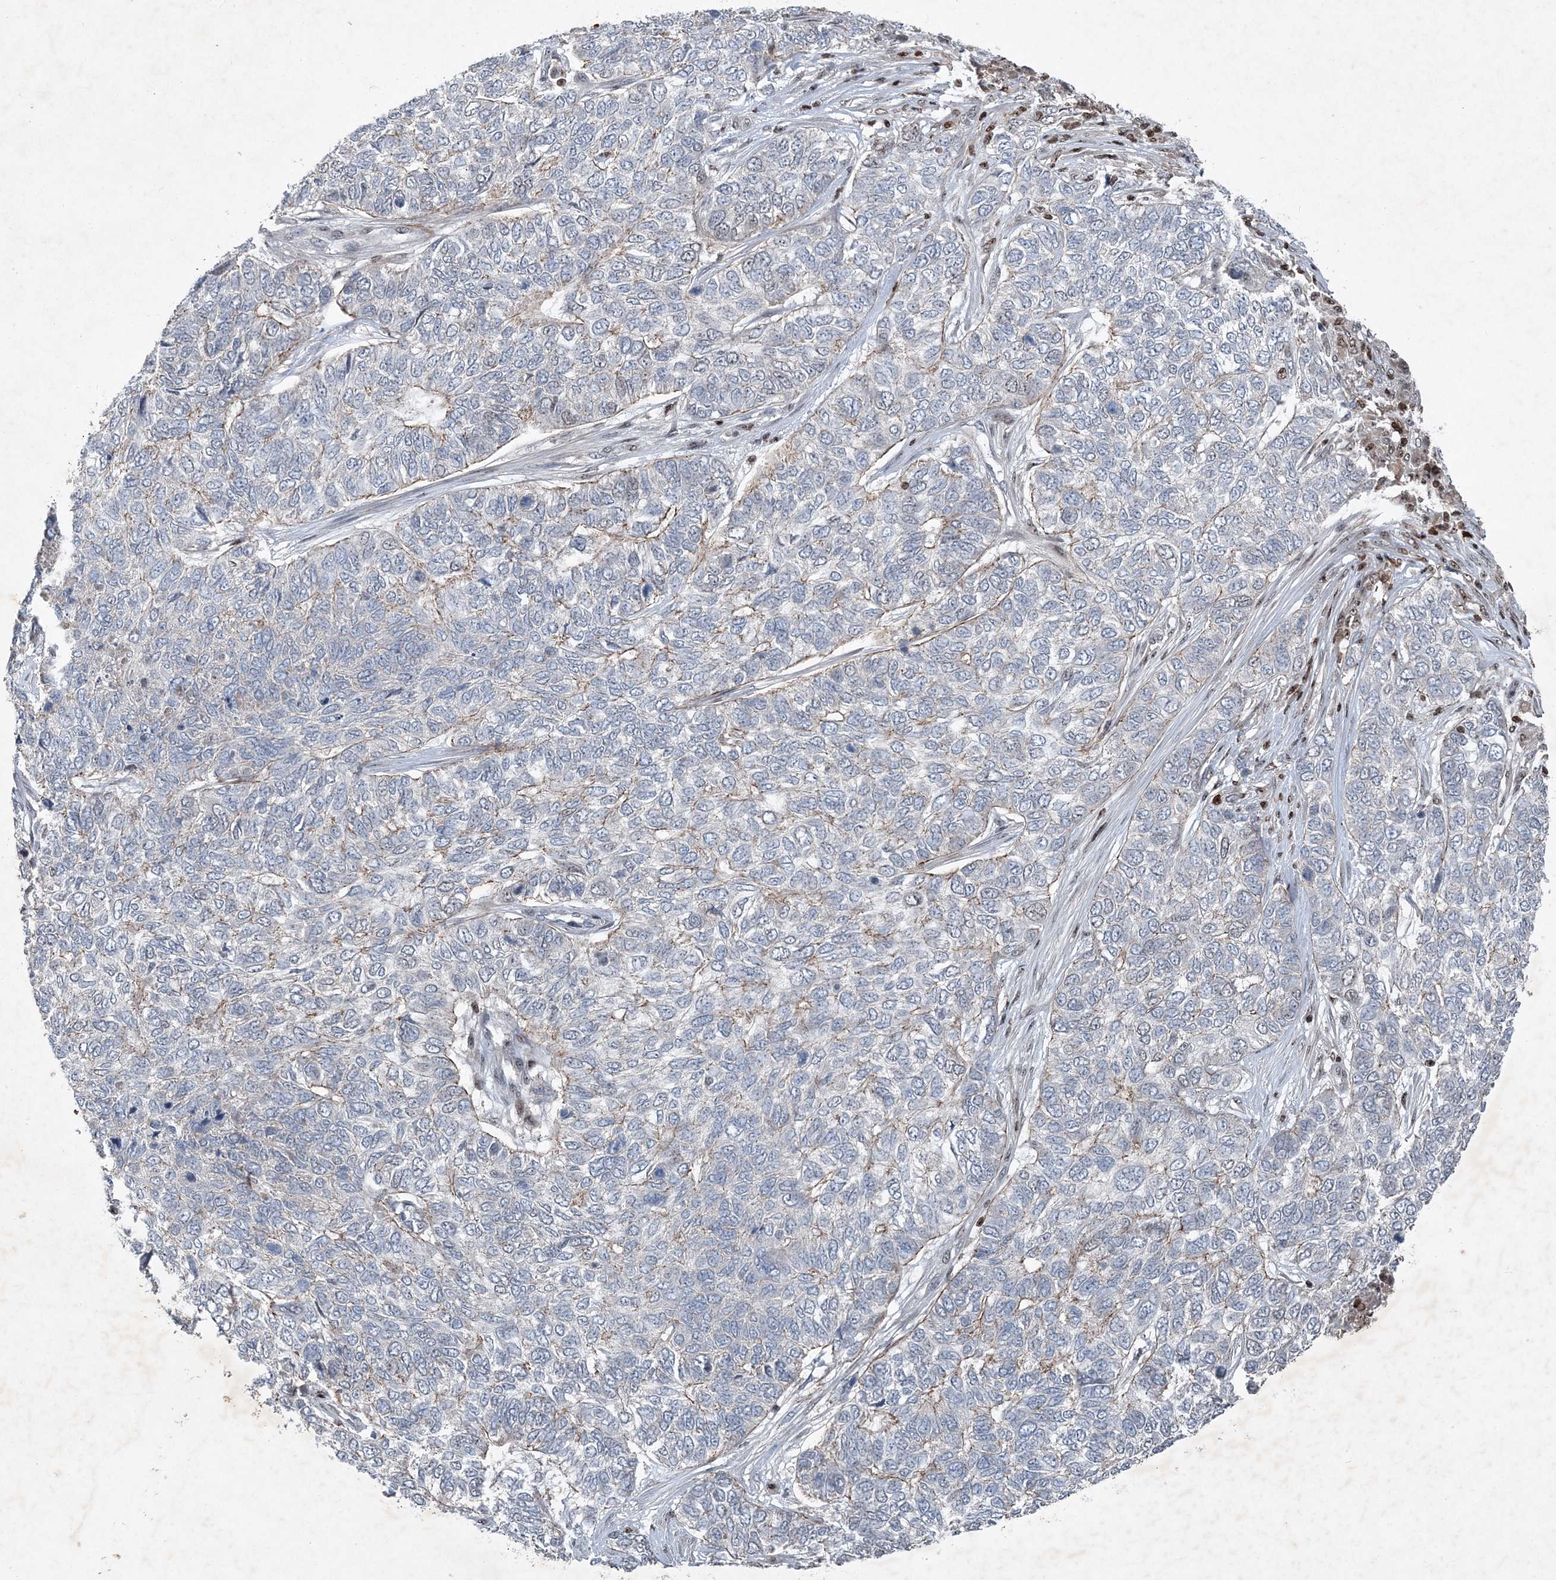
{"staining": {"intensity": "negative", "quantity": "none", "location": "none"}, "tissue": "skin cancer", "cell_type": "Tumor cells", "image_type": "cancer", "snomed": [{"axis": "morphology", "description": "Basal cell carcinoma"}, {"axis": "topography", "description": "Skin"}], "caption": "Human skin cancer (basal cell carcinoma) stained for a protein using IHC reveals no expression in tumor cells.", "gene": "QTRT2", "patient": {"sex": "female", "age": 65}}